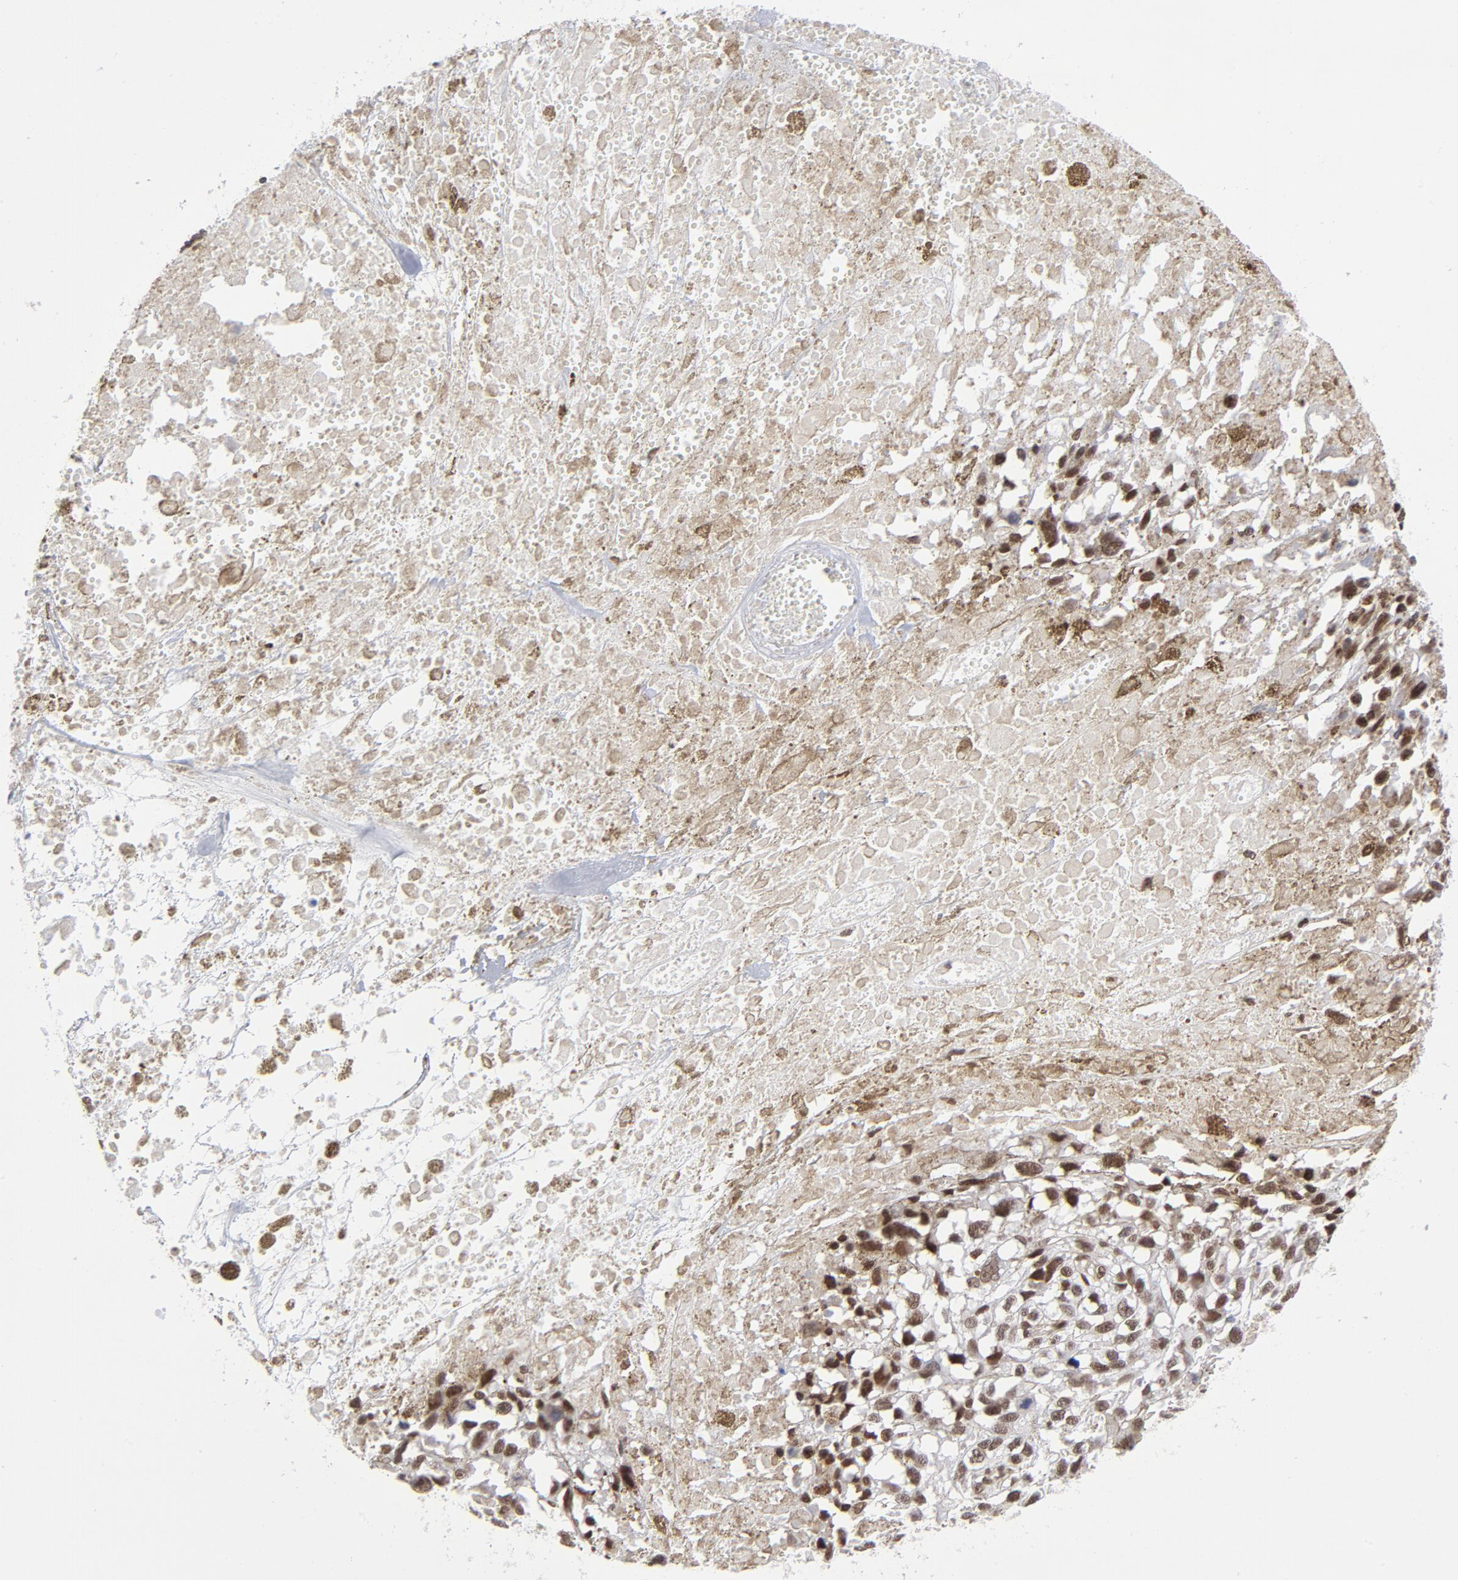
{"staining": {"intensity": "strong", "quantity": ">75%", "location": "nuclear"}, "tissue": "melanoma", "cell_type": "Tumor cells", "image_type": "cancer", "snomed": [{"axis": "morphology", "description": "Malignant melanoma, Metastatic site"}, {"axis": "topography", "description": "Lymph node"}], "caption": "Protein analysis of malignant melanoma (metastatic site) tissue demonstrates strong nuclear positivity in approximately >75% of tumor cells.", "gene": "CTCF", "patient": {"sex": "male", "age": 59}}